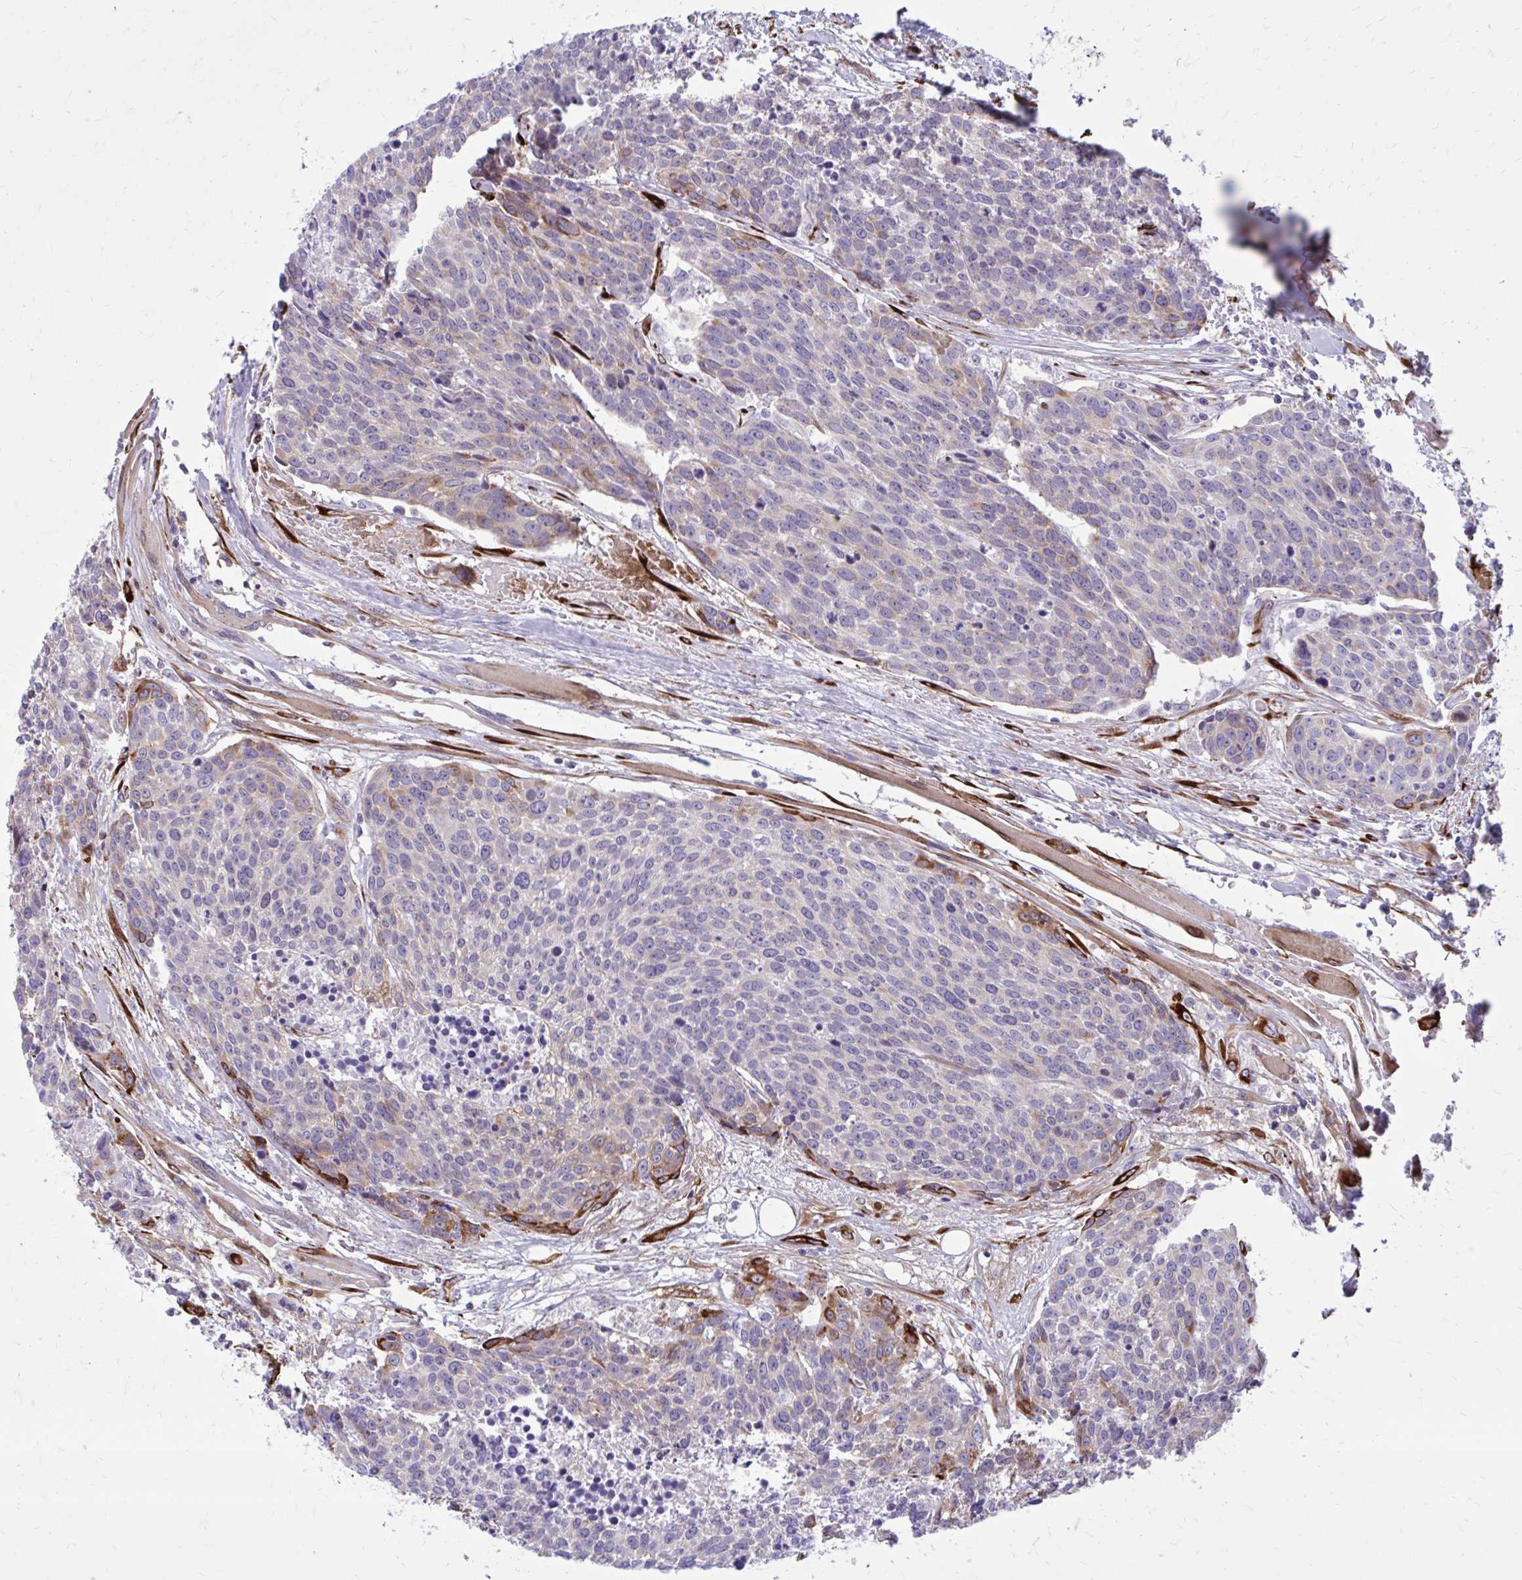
{"staining": {"intensity": "moderate", "quantity": "<25%", "location": "cytoplasmic/membranous"}, "tissue": "head and neck cancer", "cell_type": "Tumor cells", "image_type": "cancer", "snomed": [{"axis": "morphology", "description": "Squamous cell carcinoma, NOS"}, {"axis": "topography", "description": "Oral tissue"}, {"axis": "topography", "description": "Head-Neck"}], "caption": "DAB (3,3'-diaminobenzidine) immunohistochemical staining of head and neck squamous cell carcinoma reveals moderate cytoplasmic/membranous protein expression in about <25% of tumor cells. (DAB (3,3'-diaminobenzidine) IHC, brown staining for protein, blue staining for nuclei).", "gene": "BEND5", "patient": {"sex": "male", "age": 64}}